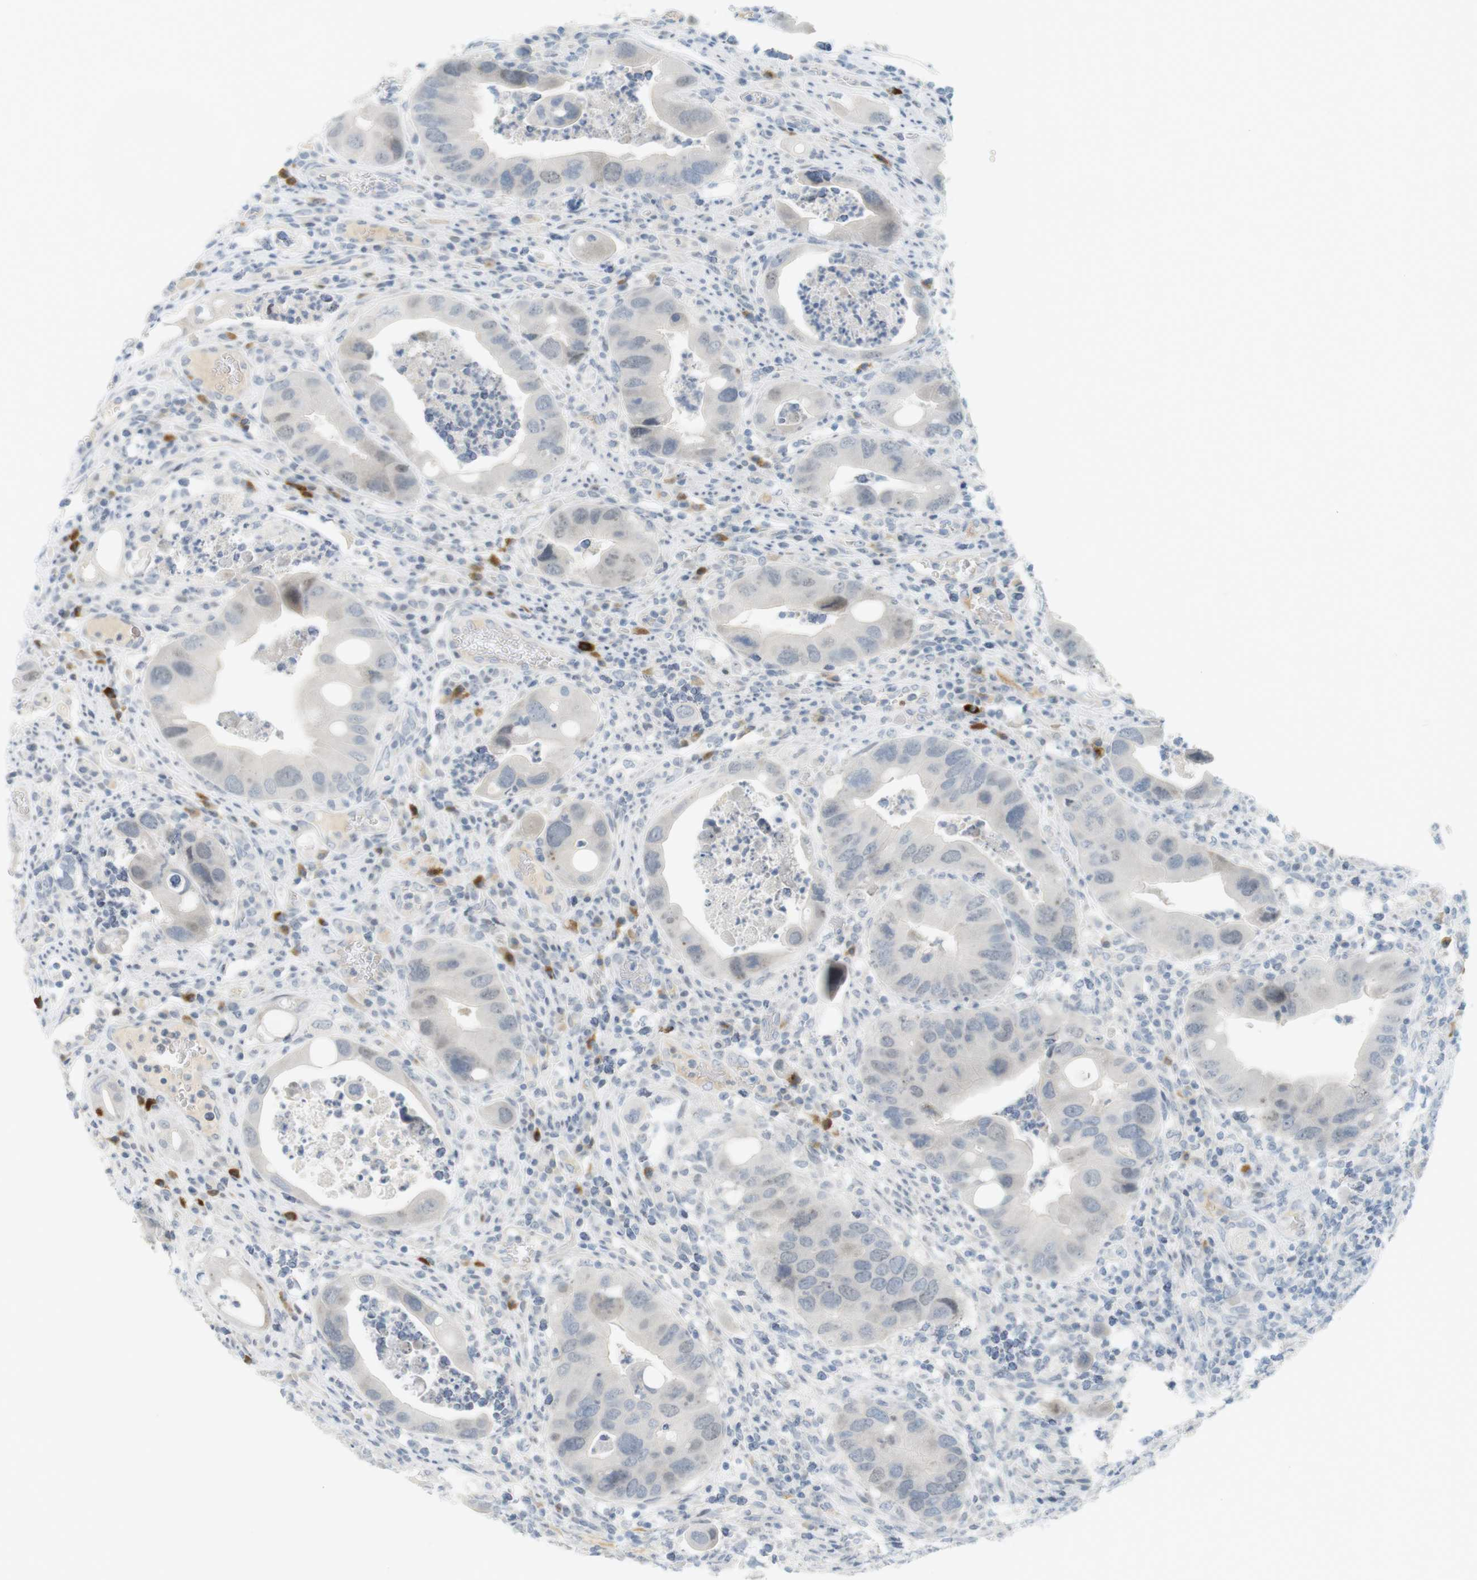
{"staining": {"intensity": "weak", "quantity": "<25%", "location": "nuclear"}, "tissue": "colorectal cancer", "cell_type": "Tumor cells", "image_type": "cancer", "snomed": [{"axis": "morphology", "description": "Adenocarcinoma, NOS"}, {"axis": "topography", "description": "Rectum"}], "caption": "Immunohistochemistry of adenocarcinoma (colorectal) displays no positivity in tumor cells.", "gene": "DMC1", "patient": {"sex": "female", "age": 57}}